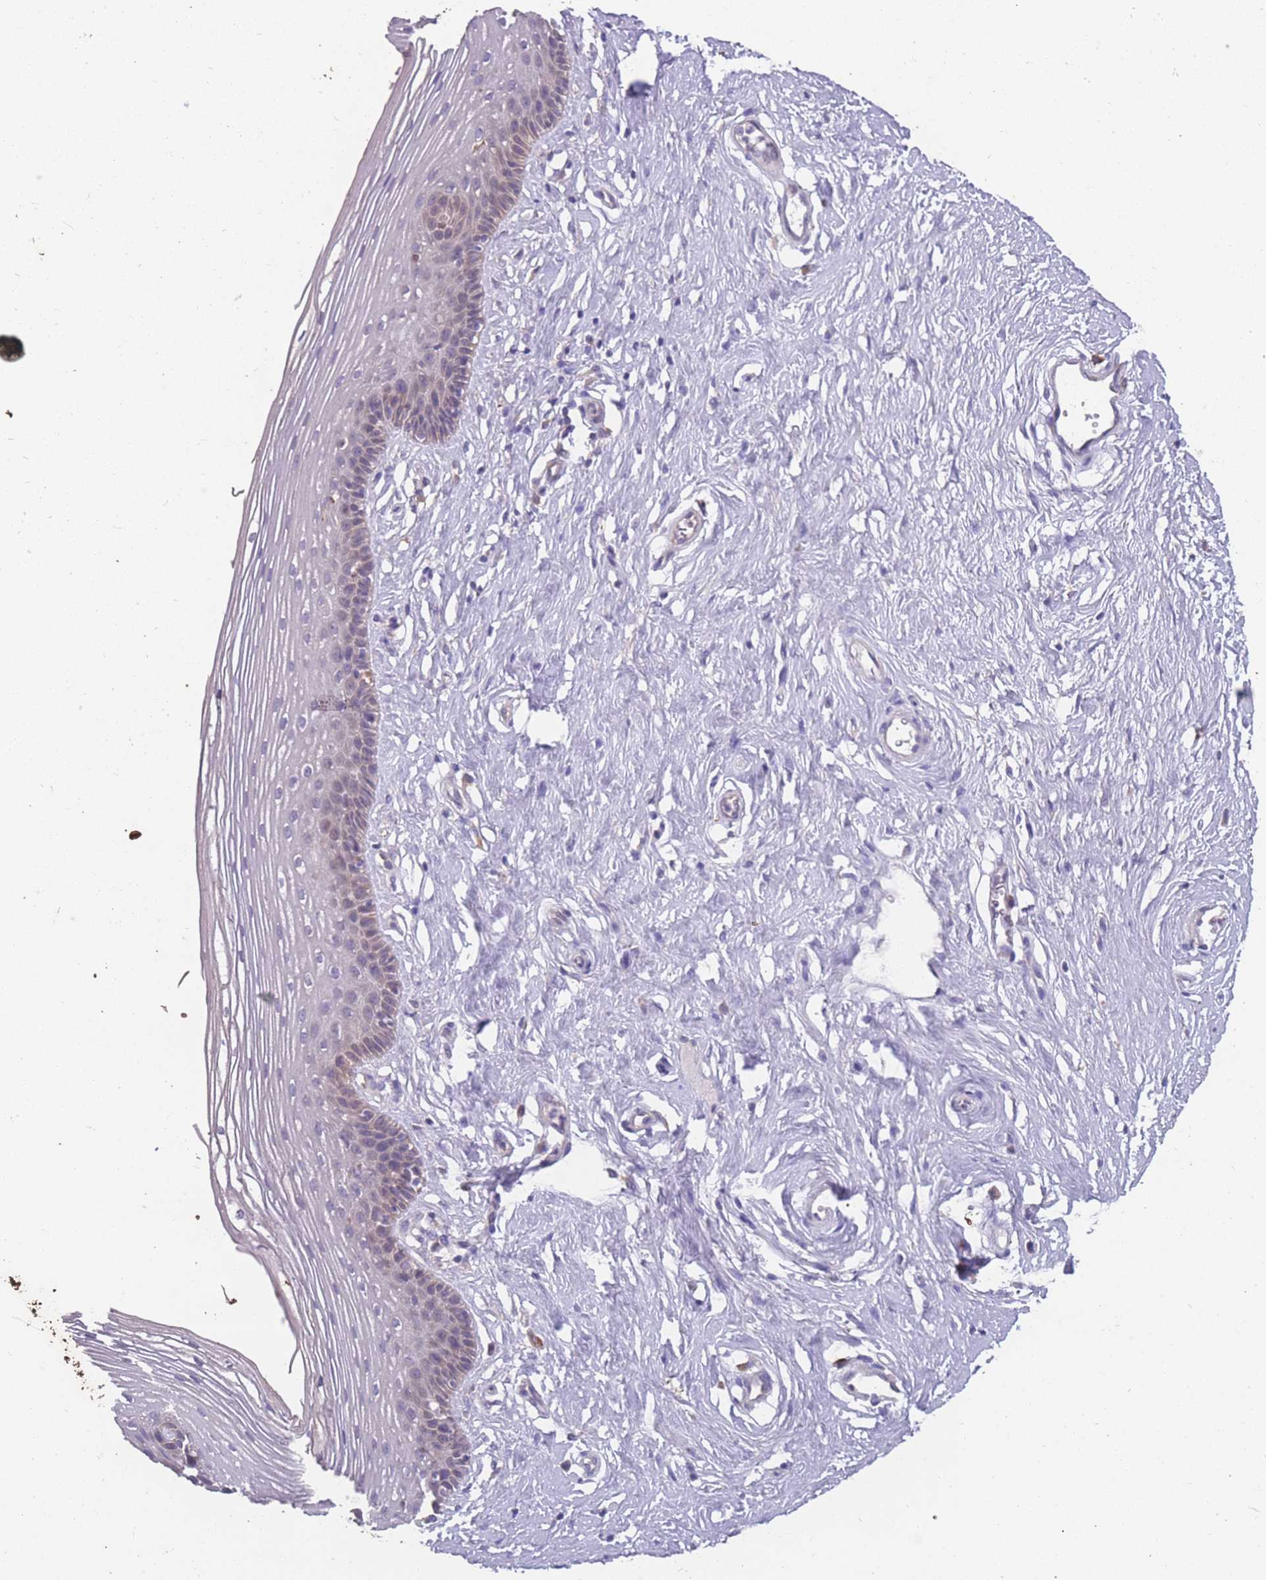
{"staining": {"intensity": "weak", "quantity": "<25%", "location": "cytoplasmic/membranous"}, "tissue": "vagina", "cell_type": "Squamous epithelial cells", "image_type": "normal", "snomed": [{"axis": "morphology", "description": "Normal tissue, NOS"}, {"axis": "topography", "description": "Vagina"}], "caption": "Immunohistochemistry (IHC) photomicrograph of benign vagina stained for a protein (brown), which displays no staining in squamous epithelial cells.", "gene": "STIM2", "patient": {"sex": "female", "age": 46}}